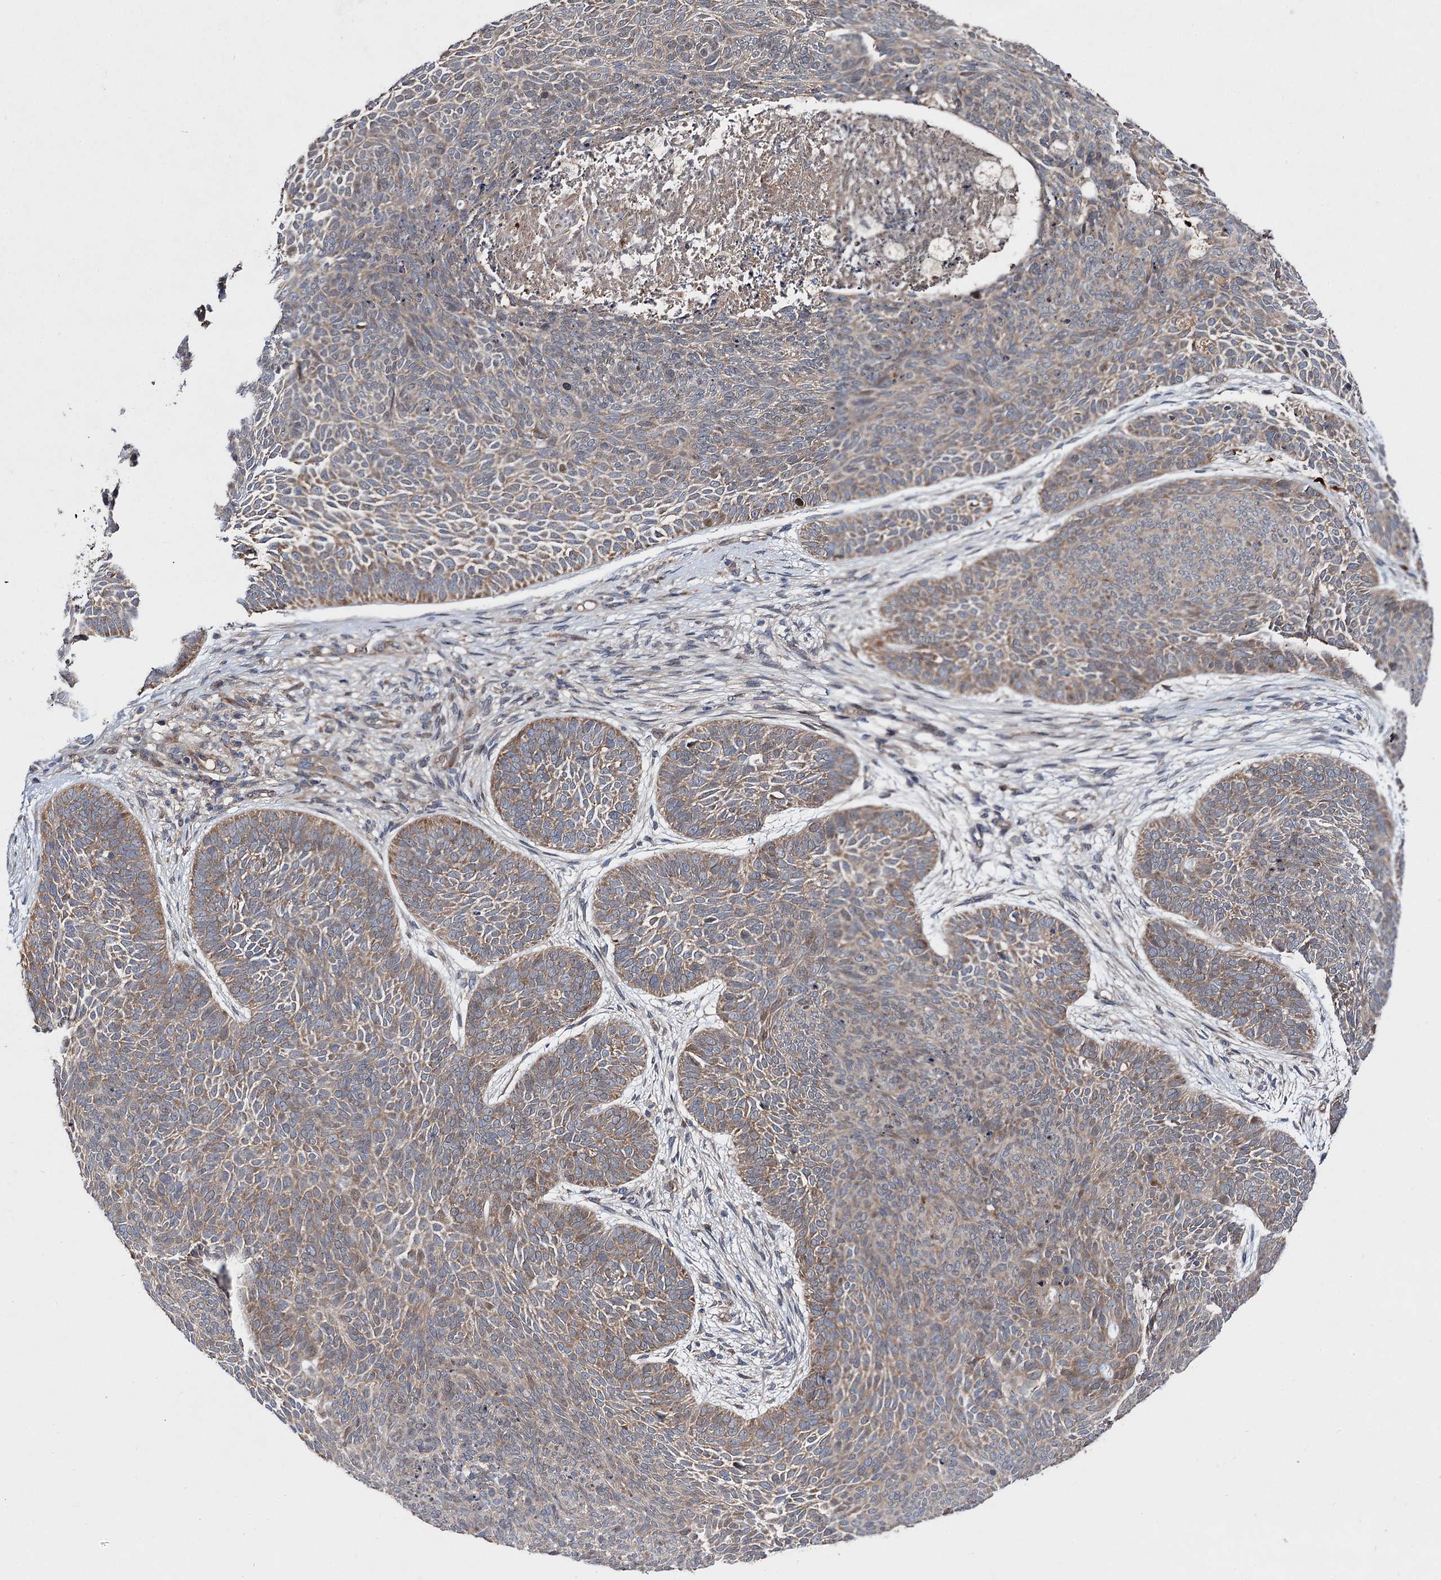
{"staining": {"intensity": "weak", "quantity": ">75%", "location": "cytoplasmic/membranous"}, "tissue": "skin cancer", "cell_type": "Tumor cells", "image_type": "cancer", "snomed": [{"axis": "morphology", "description": "Basal cell carcinoma"}, {"axis": "topography", "description": "Skin"}], "caption": "Protein staining displays weak cytoplasmic/membranous positivity in about >75% of tumor cells in skin cancer.", "gene": "NAA25", "patient": {"sex": "male", "age": 85}}